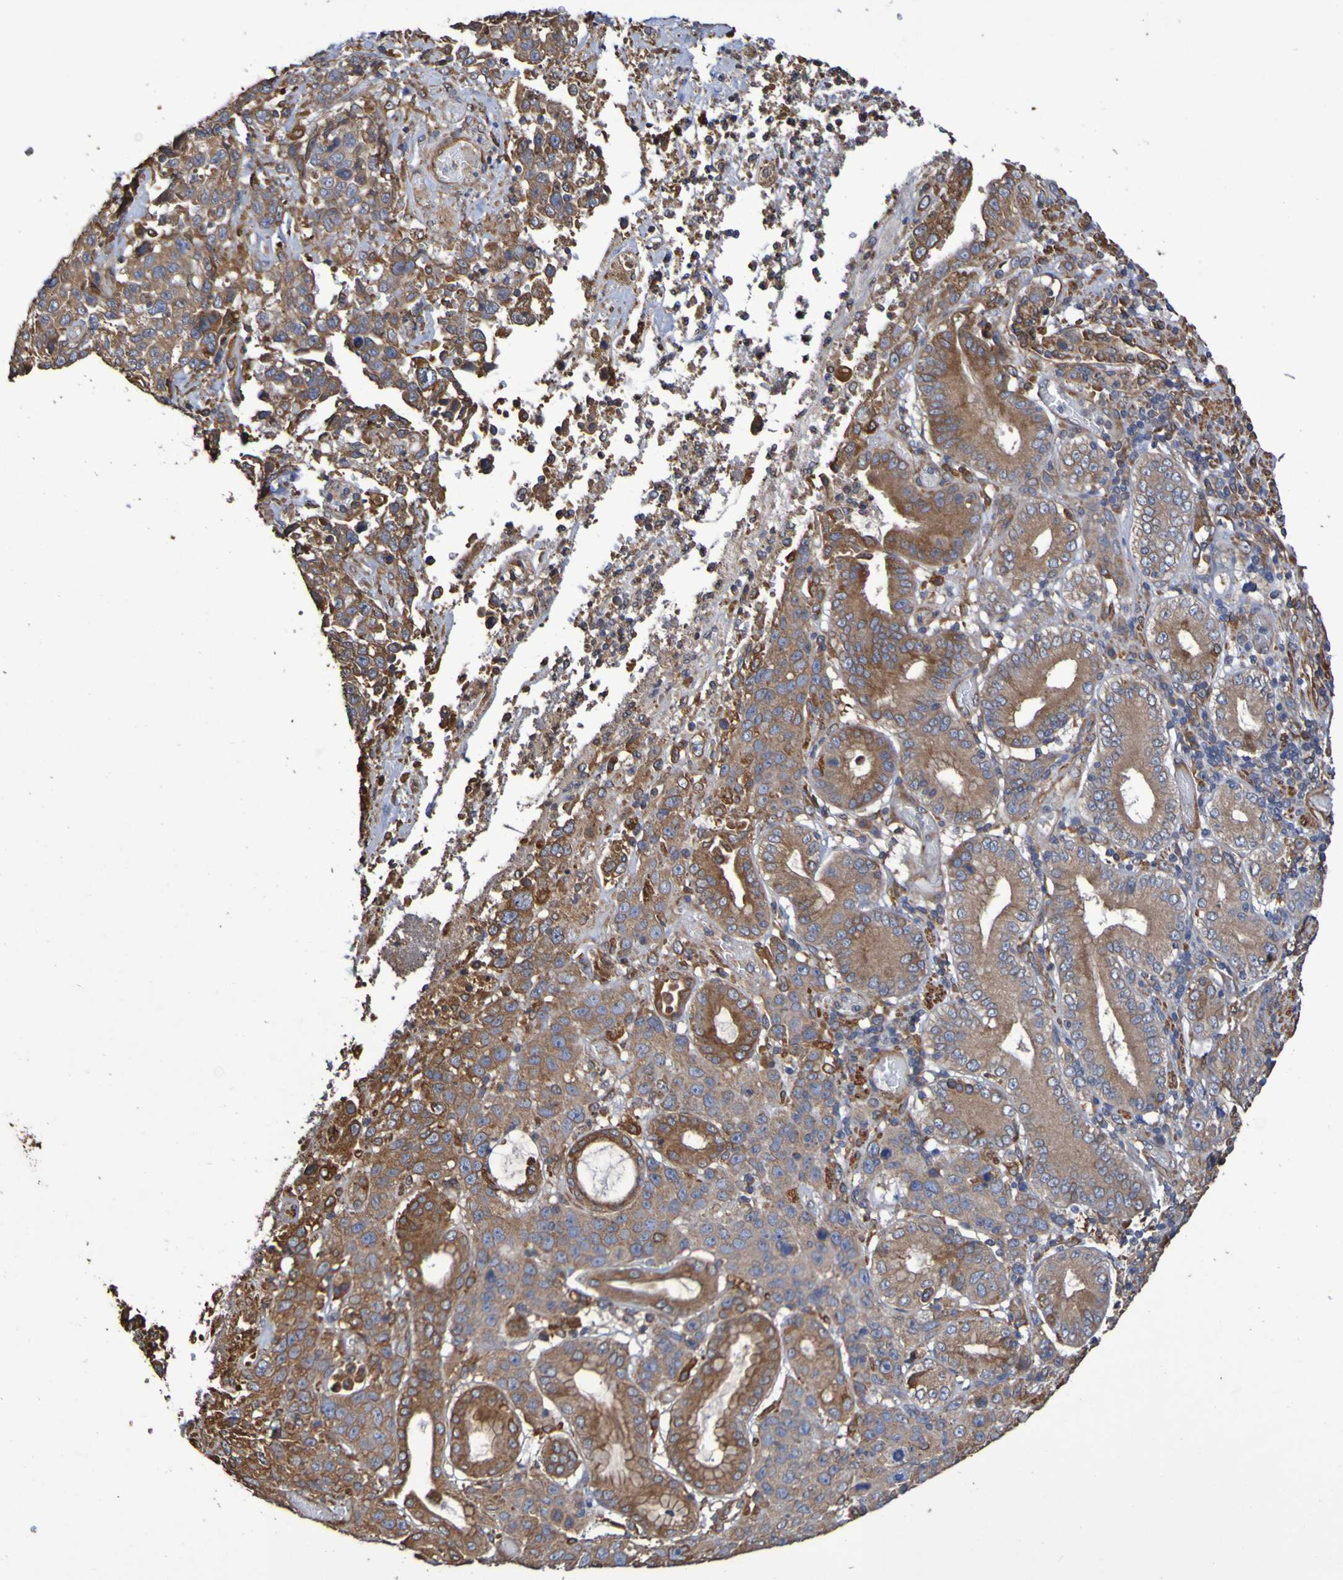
{"staining": {"intensity": "moderate", "quantity": ">75%", "location": "cytoplasmic/membranous"}, "tissue": "stomach cancer", "cell_type": "Tumor cells", "image_type": "cancer", "snomed": [{"axis": "morphology", "description": "Normal tissue, NOS"}, {"axis": "morphology", "description": "Adenocarcinoma, NOS"}, {"axis": "topography", "description": "Stomach"}], "caption": "Moderate cytoplasmic/membranous staining is identified in approximately >75% of tumor cells in adenocarcinoma (stomach).", "gene": "RAB11A", "patient": {"sex": "male", "age": 48}}